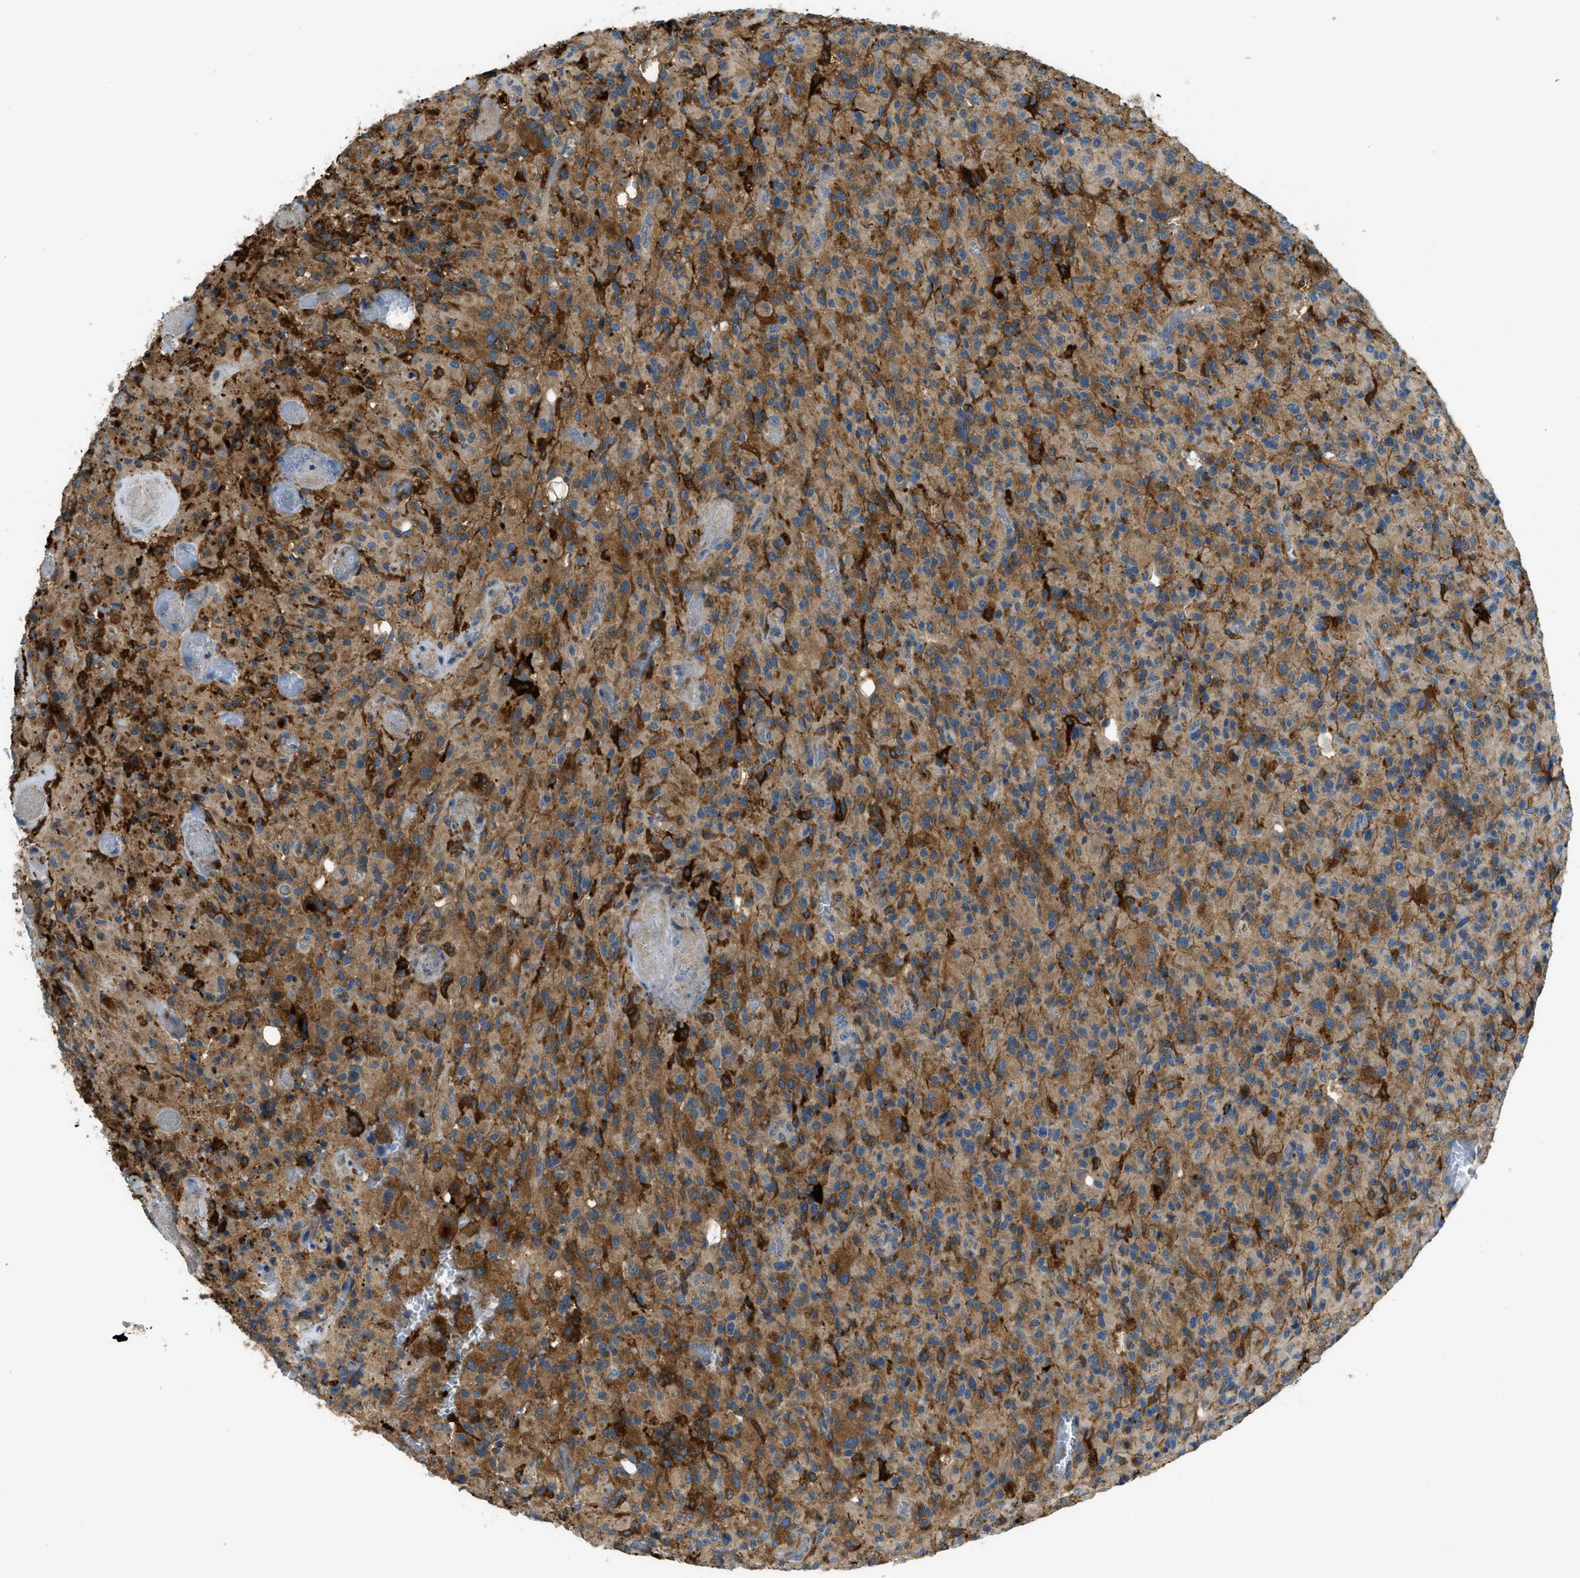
{"staining": {"intensity": "moderate", "quantity": ">75%", "location": "cytoplasmic/membranous"}, "tissue": "glioma", "cell_type": "Tumor cells", "image_type": "cancer", "snomed": [{"axis": "morphology", "description": "Glioma, malignant, High grade"}, {"axis": "topography", "description": "Brain"}], "caption": "A photomicrograph of glioma stained for a protein exhibits moderate cytoplasmic/membranous brown staining in tumor cells.", "gene": "RFFL", "patient": {"sex": "male", "age": 71}}